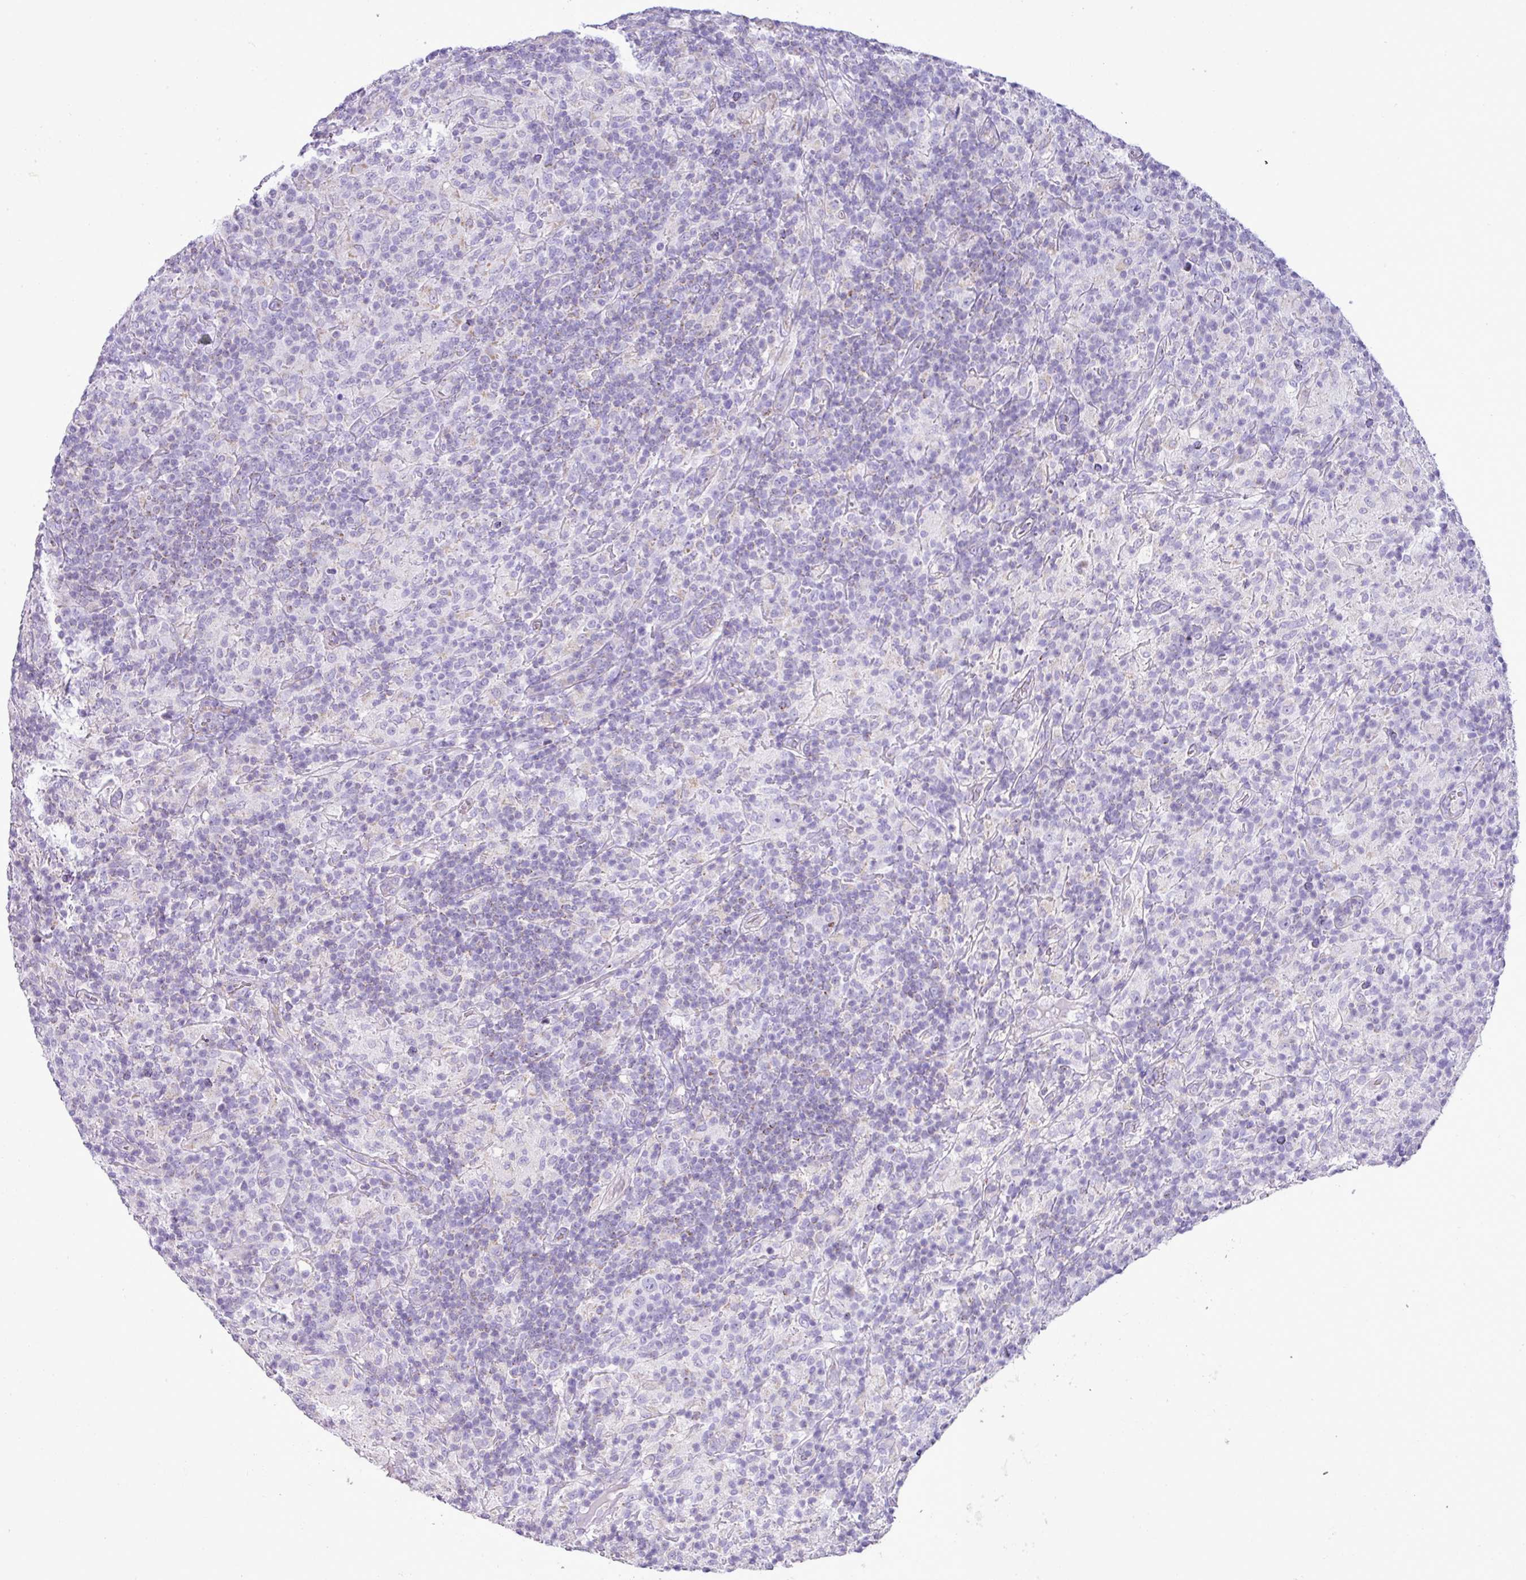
{"staining": {"intensity": "negative", "quantity": "none", "location": "none"}, "tissue": "lymphoma", "cell_type": "Tumor cells", "image_type": "cancer", "snomed": [{"axis": "morphology", "description": "Hodgkin's disease, NOS"}, {"axis": "topography", "description": "Lymph node"}], "caption": "Histopathology image shows no protein staining in tumor cells of Hodgkin's disease tissue. (DAB IHC, high magnification).", "gene": "PGAP4", "patient": {"sex": "male", "age": 70}}